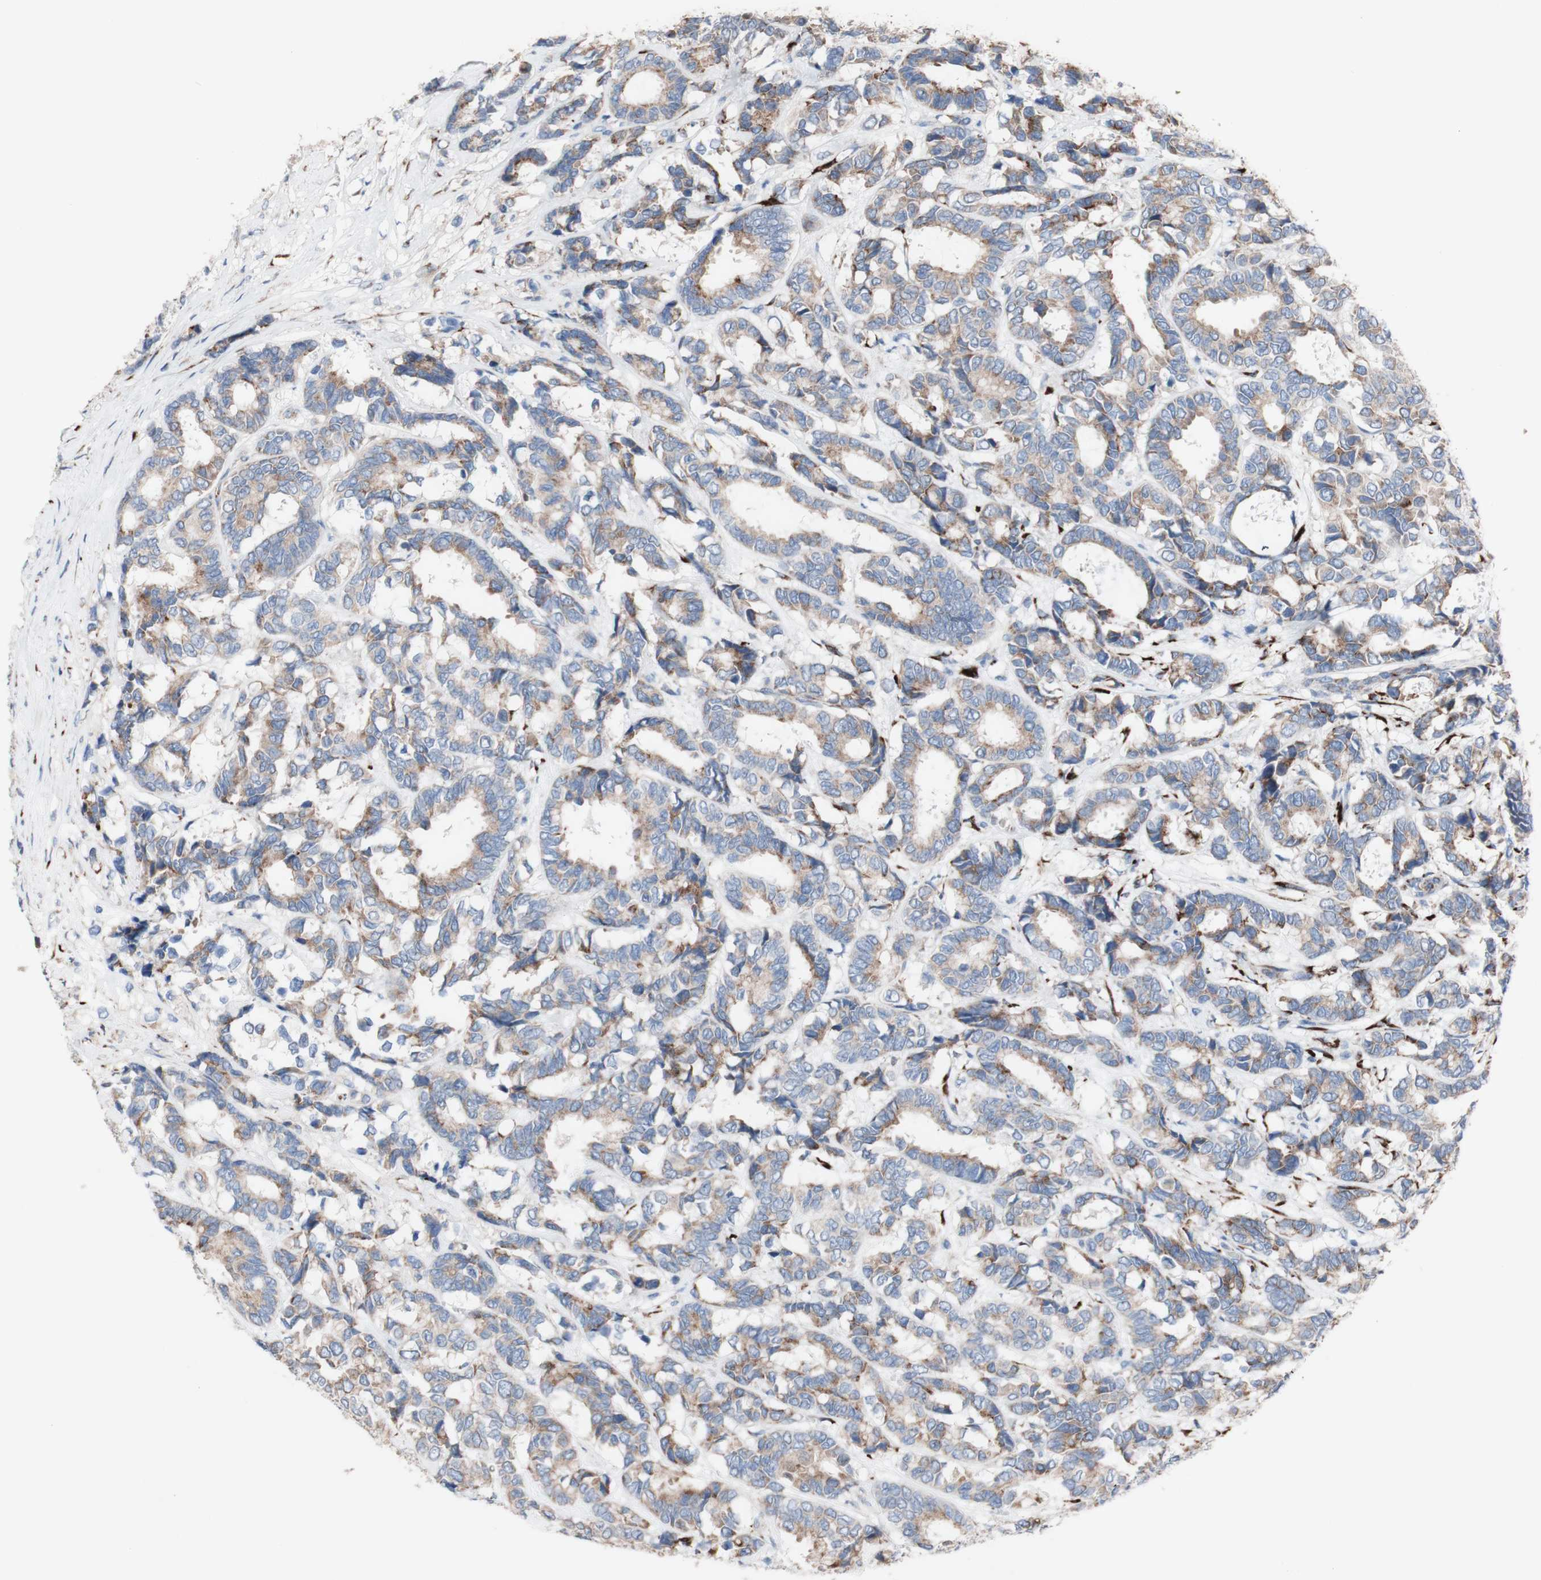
{"staining": {"intensity": "moderate", "quantity": ">75%", "location": "cytoplasmic/membranous"}, "tissue": "breast cancer", "cell_type": "Tumor cells", "image_type": "cancer", "snomed": [{"axis": "morphology", "description": "Duct carcinoma"}, {"axis": "topography", "description": "Breast"}], "caption": "An image of invasive ductal carcinoma (breast) stained for a protein shows moderate cytoplasmic/membranous brown staining in tumor cells. Immunohistochemistry stains the protein in brown and the nuclei are stained blue.", "gene": "AGPAT5", "patient": {"sex": "female", "age": 87}}